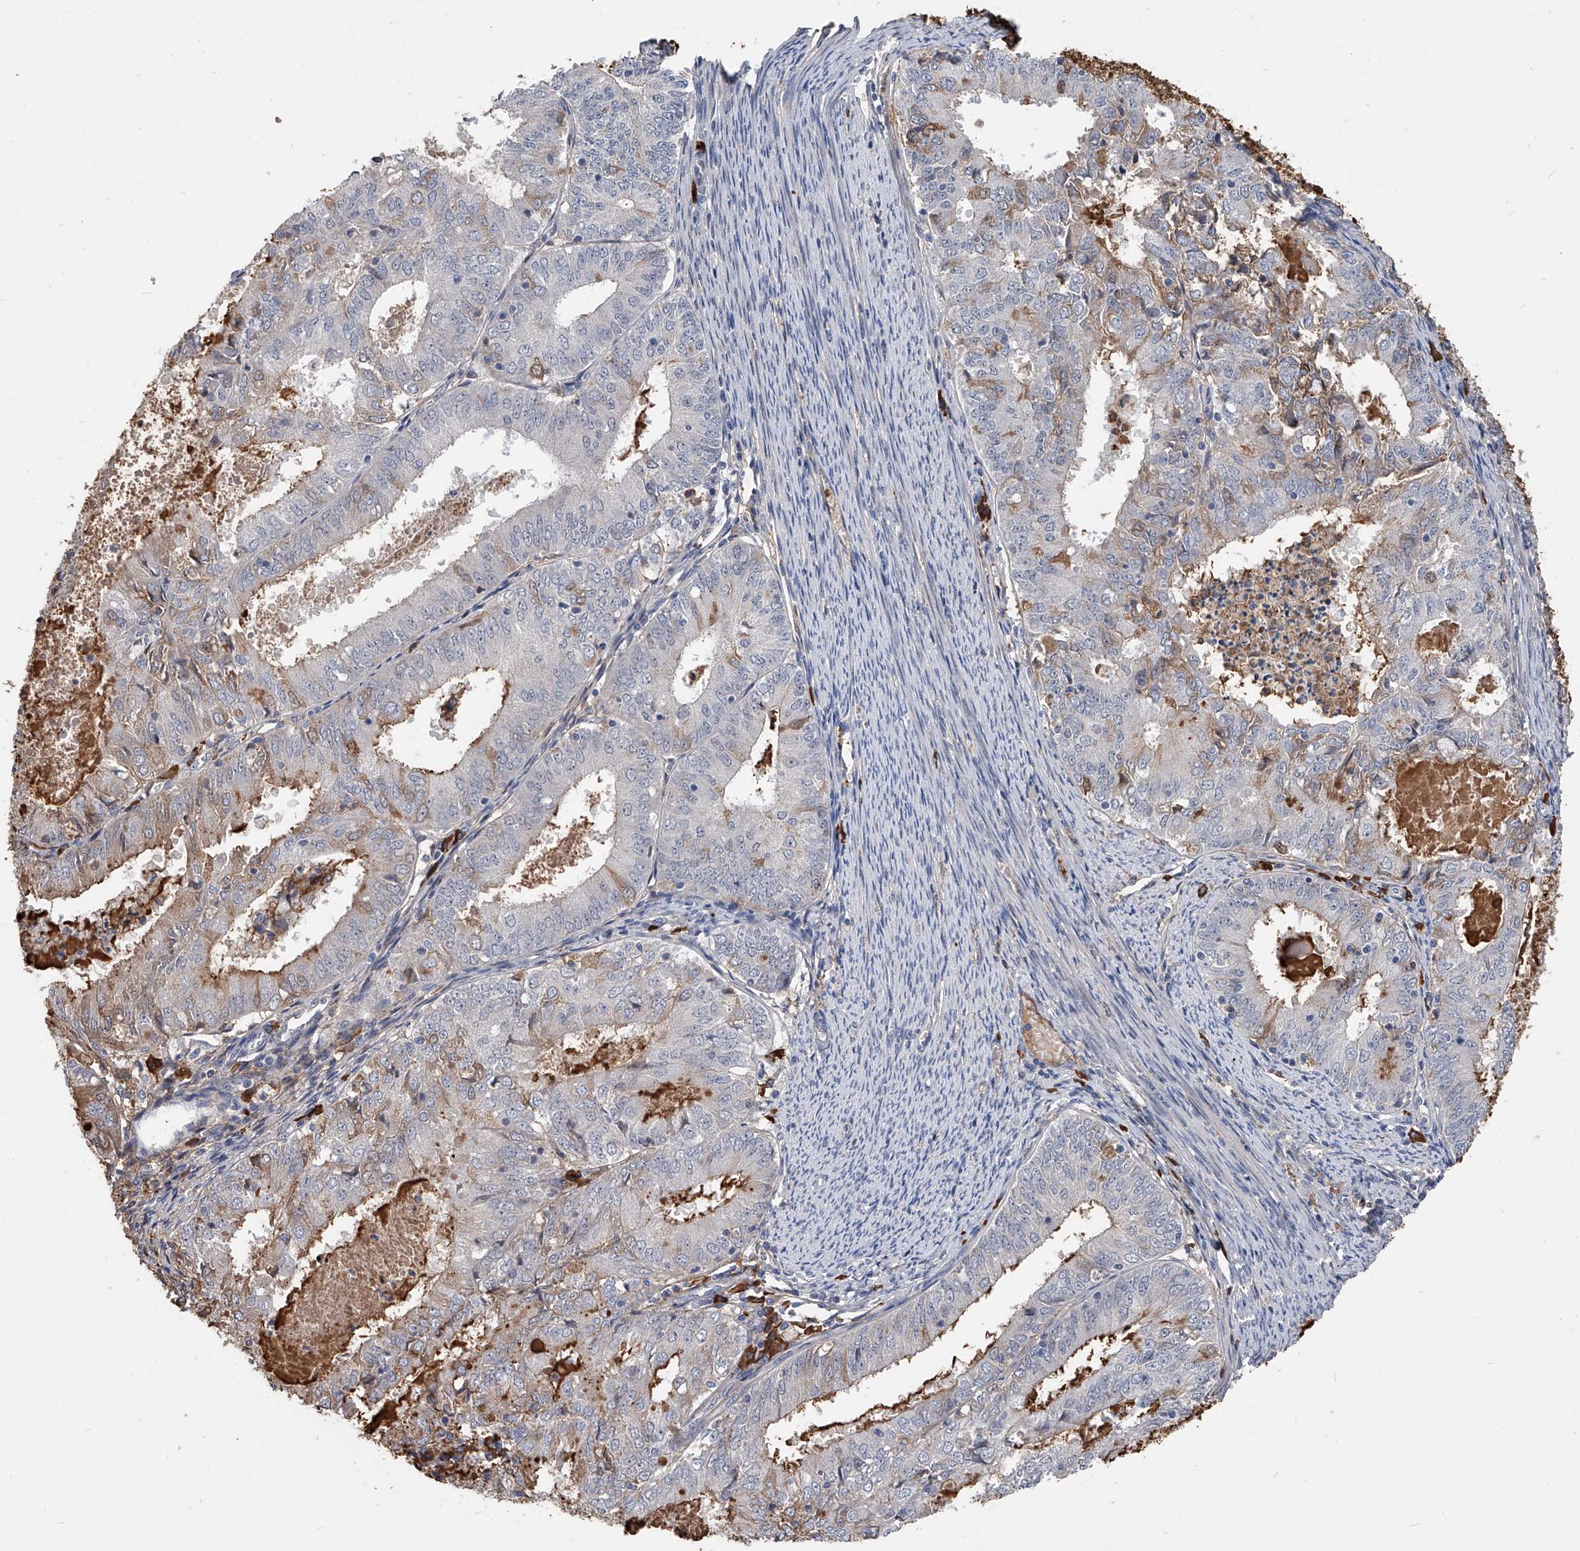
{"staining": {"intensity": "weak", "quantity": "<25%", "location": "cytoplasmic/membranous"}, "tissue": "endometrial cancer", "cell_type": "Tumor cells", "image_type": "cancer", "snomed": [{"axis": "morphology", "description": "Adenocarcinoma, NOS"}, {"axis": "topography", "description": "Endometrium"}], "caption": "Protein analysis of endometrial adenocarcinoma exhibits no significant positivity in tumor cells.", "gene": "ZNF25", "patient": {"sex": "female", "age": 57}}